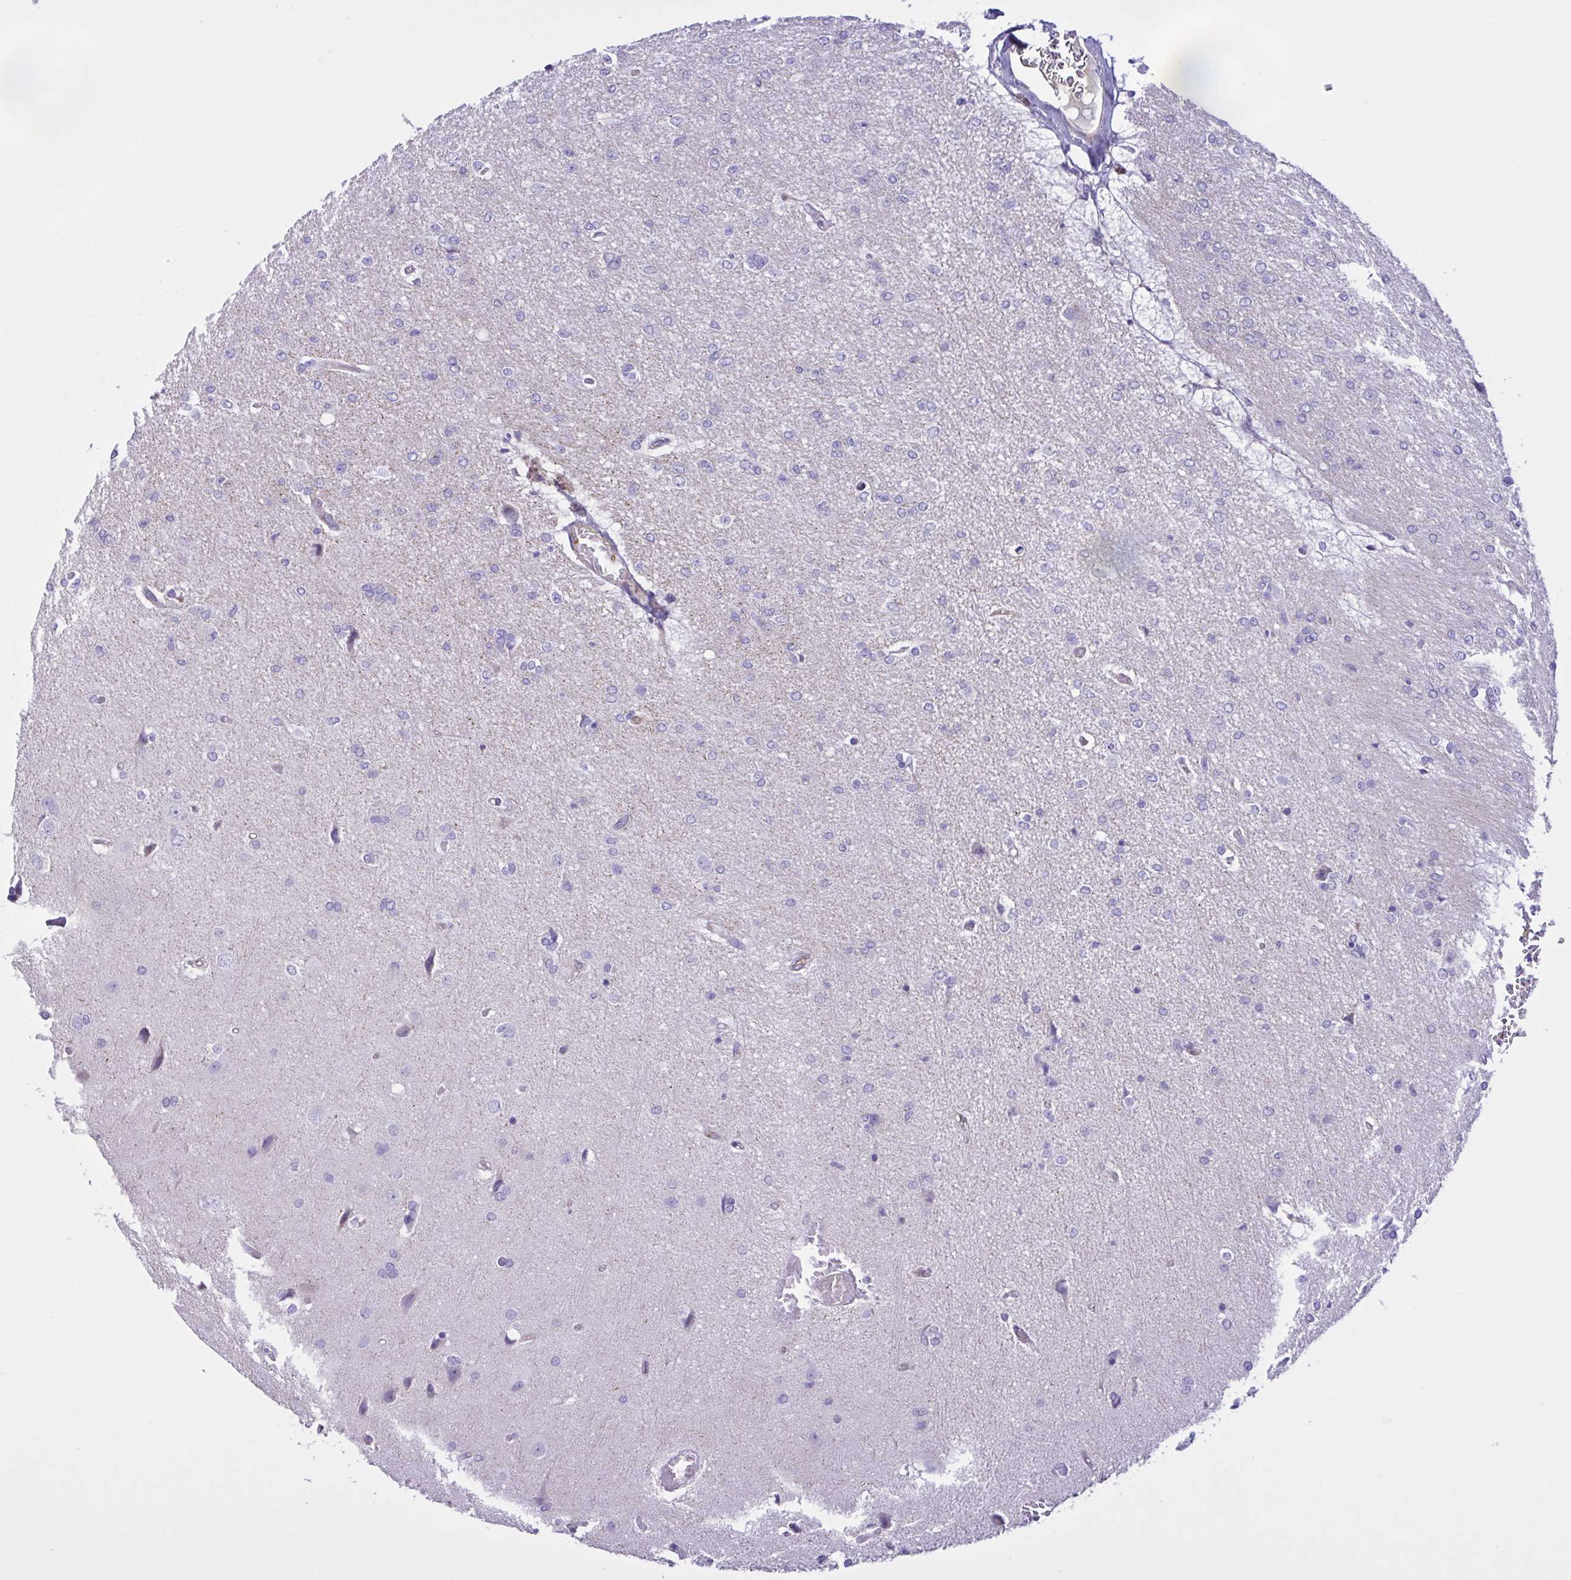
{"staining": {"intensity": "negative", "quantity": "none", "location": "none"}, "tissue": "glioma", "cell_type": "Tumor cells", "image_type": "cancer", "snomed": [{"axis": "morphology", "description": "Glioma, malignant, Low grade"}, {"axis": "topography", "description": "Brain"}], "caption": "A histopathology image of human malignant glioma (low-grade) is negative for staining in tumor cells.", "gene": "OR51M1", "patient": {"sex": "male", "age": 26}}